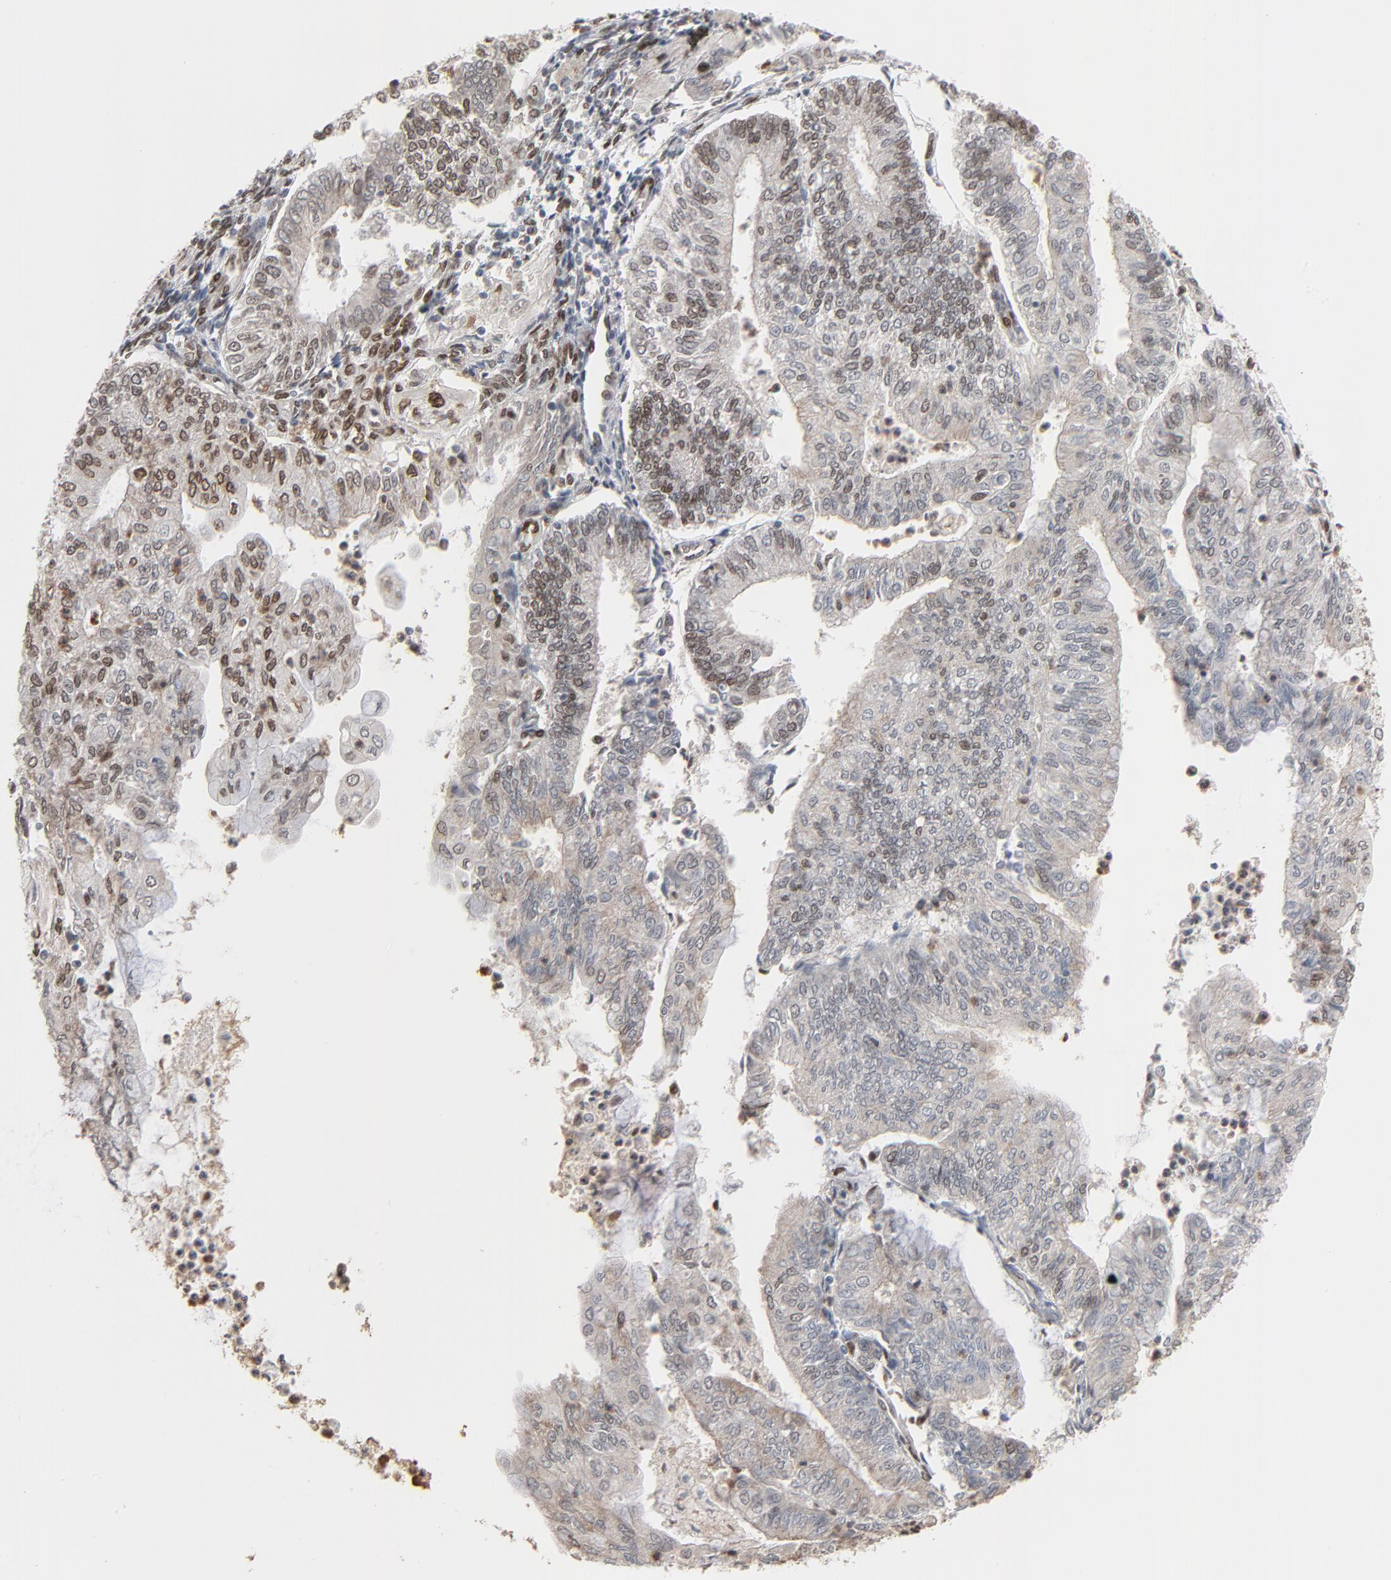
{"staining": {"intensity": "moderate", "quantity": "25%-75%", "location": "nuclear"}, "tissue": "endometrial cancer", "cell_type": "Tumor cells", "image_type": "cancer", "snomed": [{"axis": "morphology", "description": "Adenocarcinoma, NOS"}, {"axis": "topography", "description": "Endometrium"}], "caption": "Endometrial cancer was stained to show a protein in brown. There is medium levels of moderate nuclear expression in approximately 25%-75% of tumor cells.", "gene": "CUX1", "patient": {"sex": "female", "age": 59}}